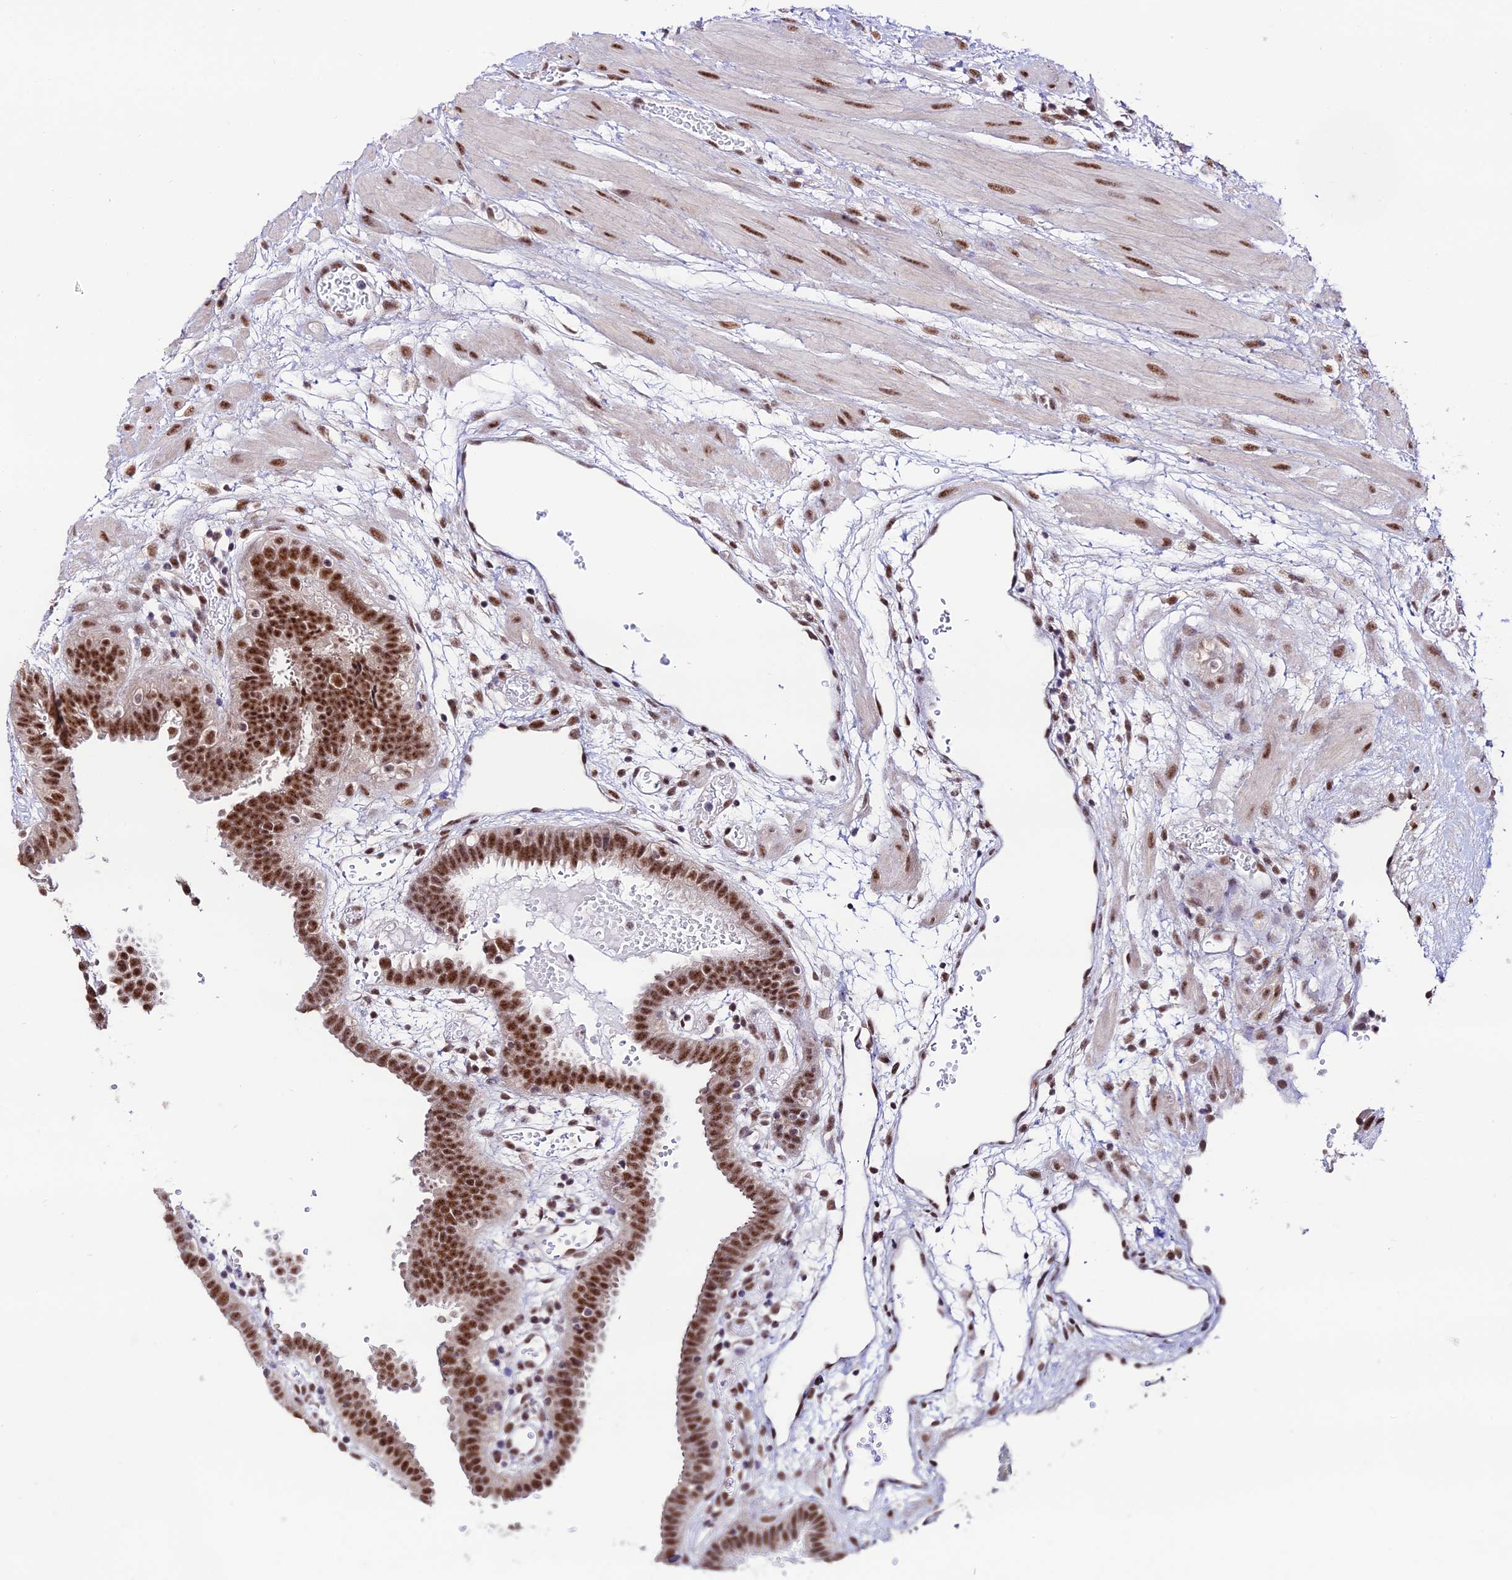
{"staining": {"intensity": "strong", "quantity": ">75%", "location": "nuclear"}, "tissue": "fallopian tube", "cell_type": "Glandular cells", "image_type": "normal", "snomed": [{"axis": "morphology", "description": "Normal tissue, NOS"}, {"axis": "topography", "description": "Fallopian tube"}], "caption": "Immunohistochemistry (IHC) micrograph of unremarkable human fallopian tube stained for a protein (brown), which shows high levels of strong nuclear positivity in about >75% of glandular cells.", "gene": "THOC7", "patient": {"sex": "female", "age": 37}}